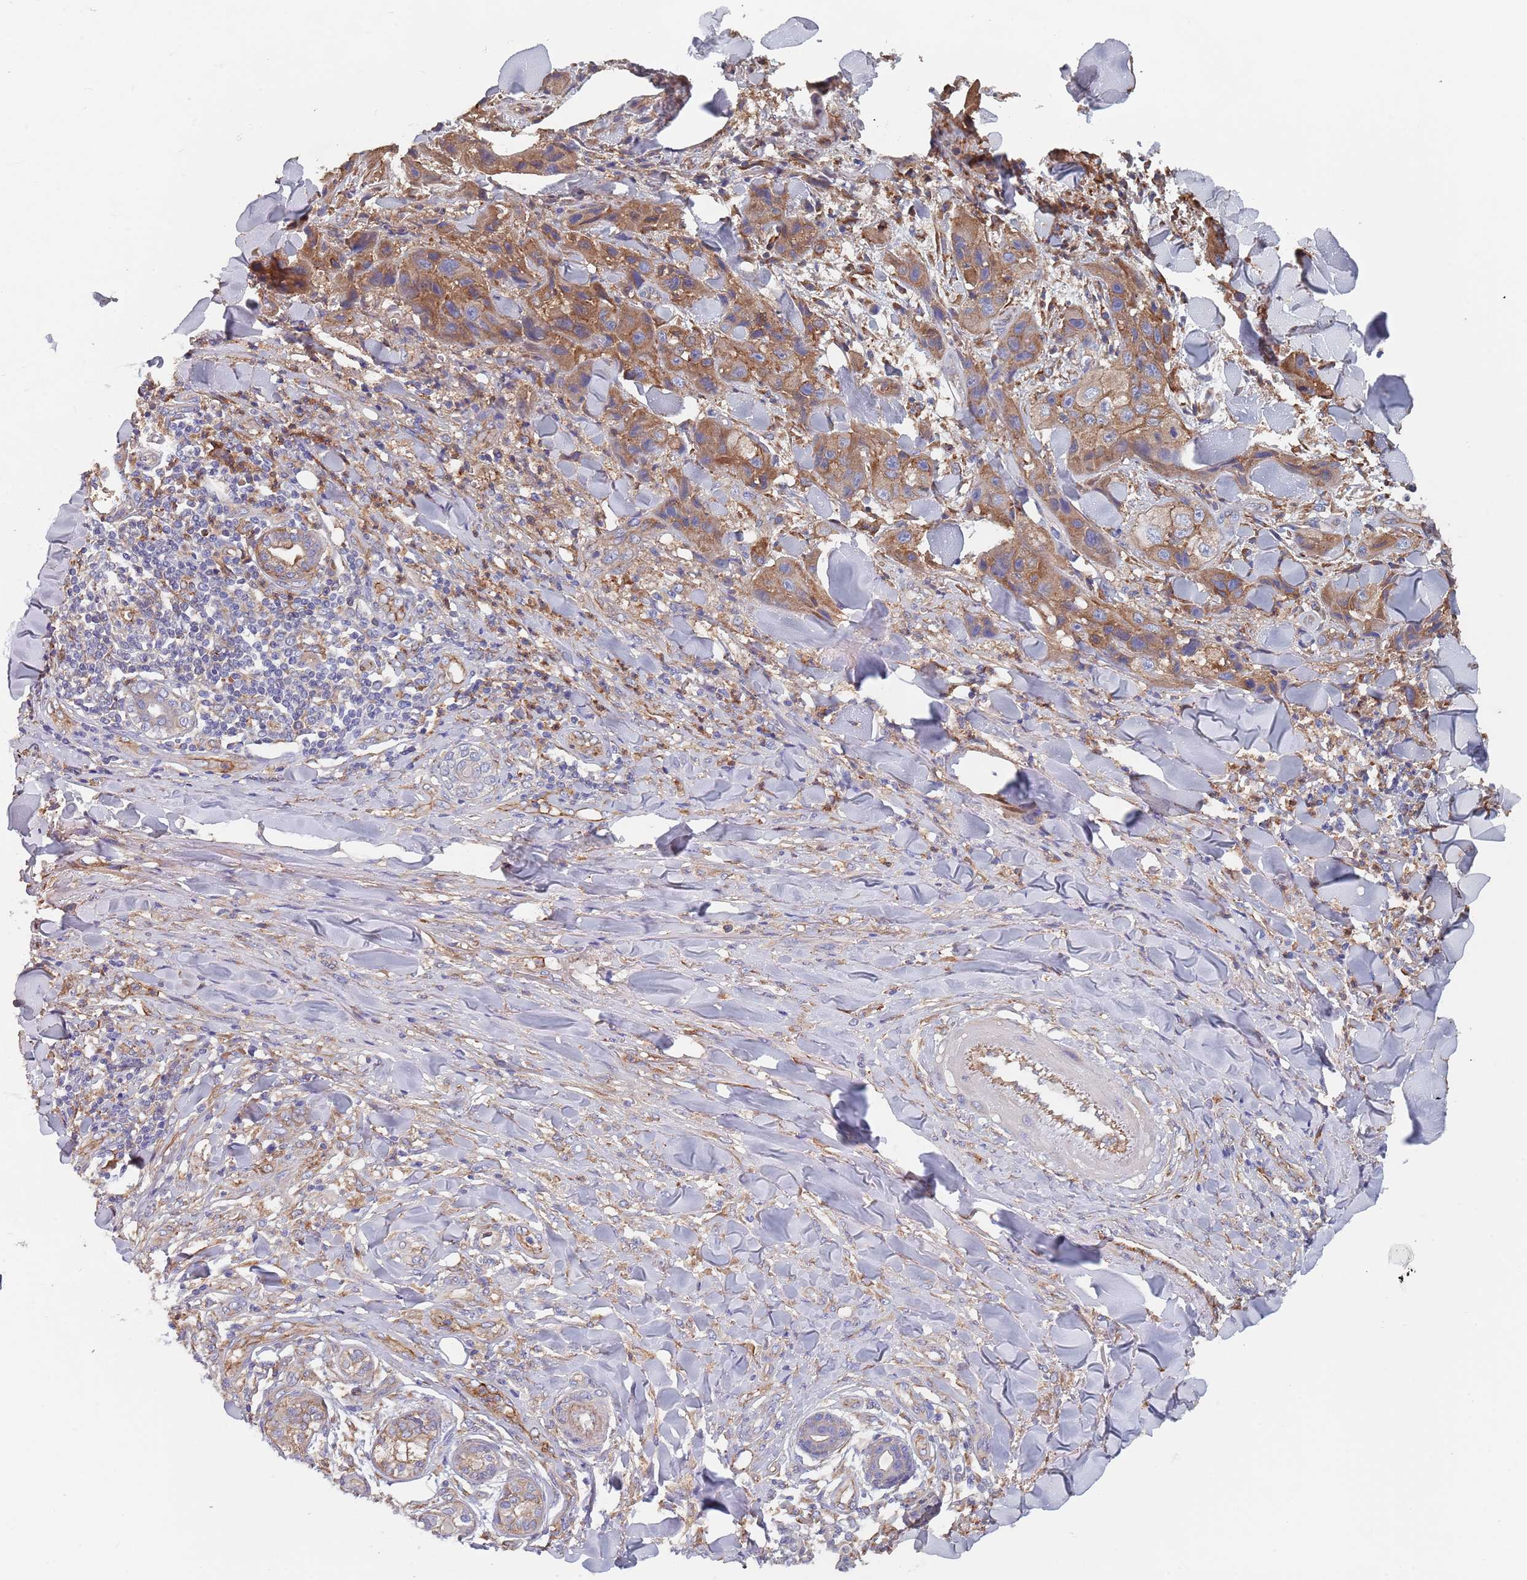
{"staining": {"intensity": "moderate", "quantity": ">75%", "location": "cytoplasmic/membranous"}, "tissue": "skin cancer", "cell_type": "Tumor cells", "image_type": "cancer", "snomed": [{"axis": "morphology", "description": "Squamous cell carcinoma, NOS"}, {"axis": "topography", "description": "Skin"}, {"axis": "topography", "description": "Subcutis"}], "caption": "A brown stain shows moderate cytoplasmic/membranous positivity of a protein in skin squamous cell carcinoma tumor cells. (DAB (3,3'-diaminobenzidine) IHC with brightfield microscopy, high magnification).", "gene": "DCUN1D3", "patient": {"sex": "male", "age": 73}}